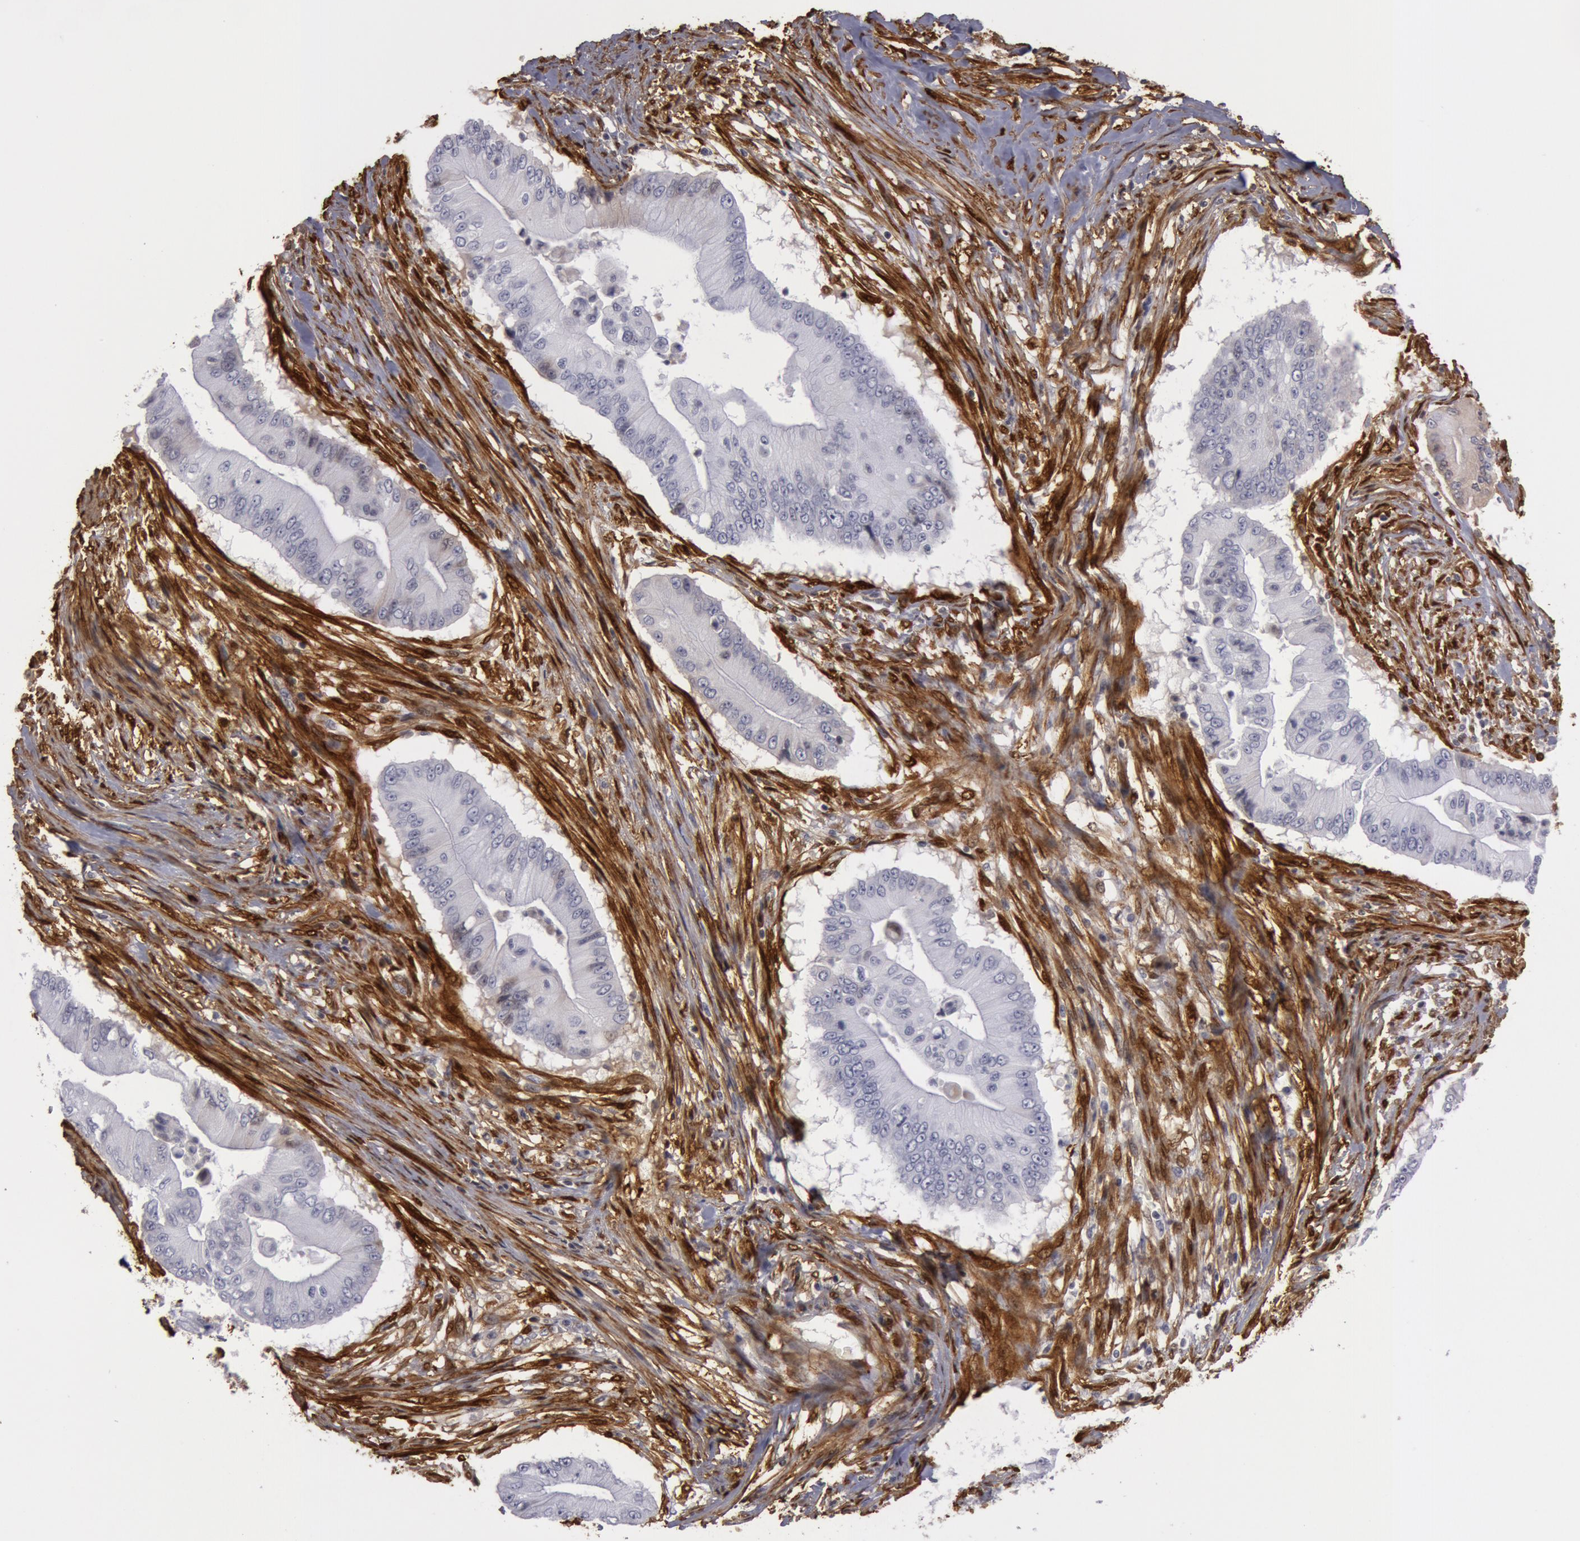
{"staining": {"intensity": "negative", "quantity": "none", "location": "none"}, "tissue": "pancreatic cancer", "cell_type": "Tumor cells", "image_type": "cancer", "snomed": [{"axis": "morphology", "description": "Adenocarcinoma, NOS"}, {"axis": "topography", "description": "Pancreas"}], "caption": "Adenocarcinoma (pancreatic) was stained to show a protein in brown. There is no significant staining in tumor cells. (Brightfield microscopy of DAB (3,3'-diaminobenzidine) immunohistochemistry at high magnification).", "gene": "TAGLN", "patient": {"sex": "male", "age": 62}}